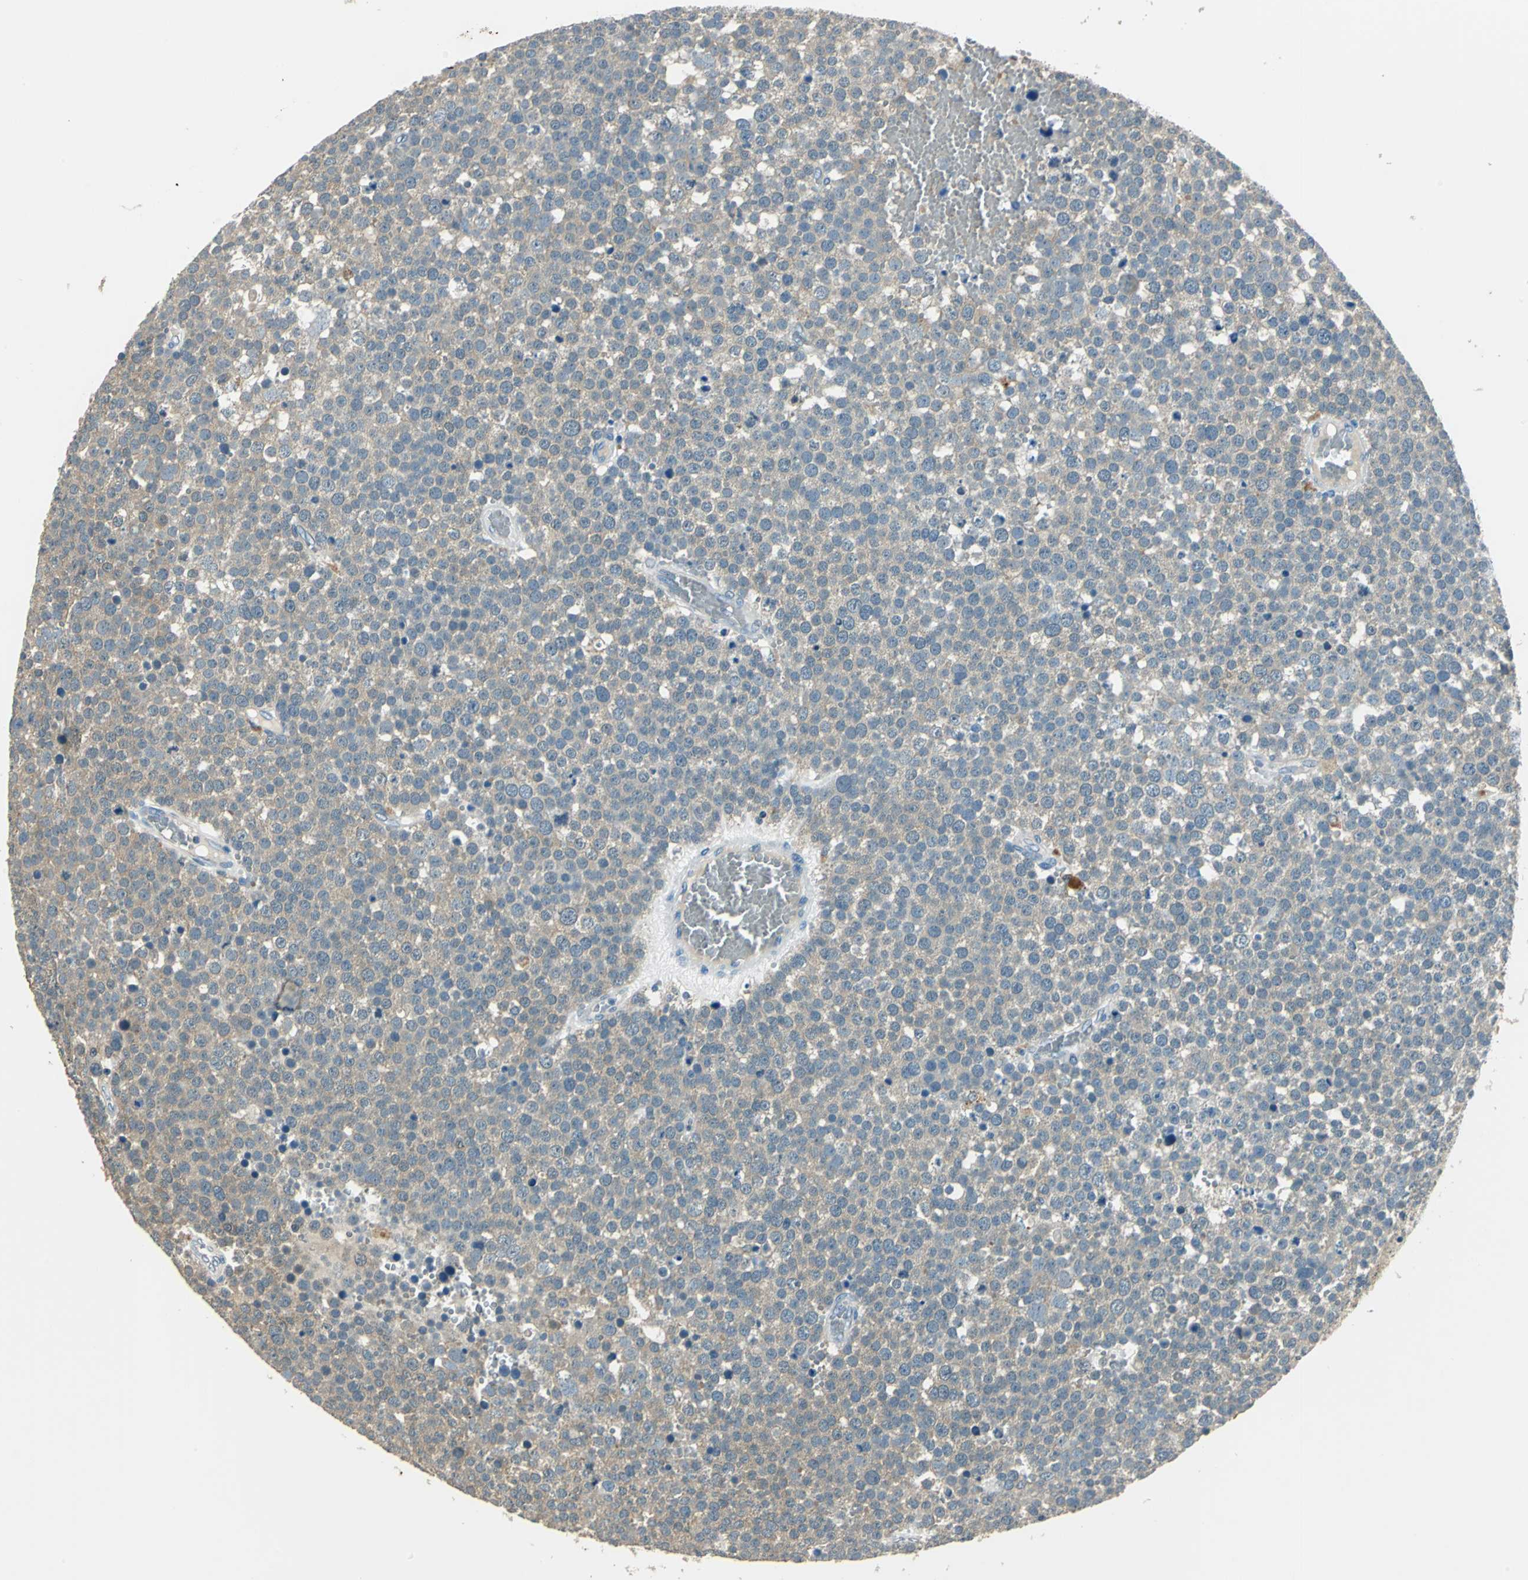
{"staining": {"intensity": "weak", "quantity": ">75%", "location": "cytoplasmic/membranous"}, "tissue": "testis cancer", "cell_type": "Tumor cells", "image_type": "cancer", "snomed": [{"axis": "morphology", "description": "Seminoma, NOS"}, {"axis": "topography", "description": "Testis"}], "caption": "Testis seminoma tissue reveals weak cytoplasmic/membranous expression in about >75% of tumor cells, visualized by immunohistochemistry. Nuclei are stained in blue.", "gene": "NIT1", "patient": {"sex": "male", "age": 71}}